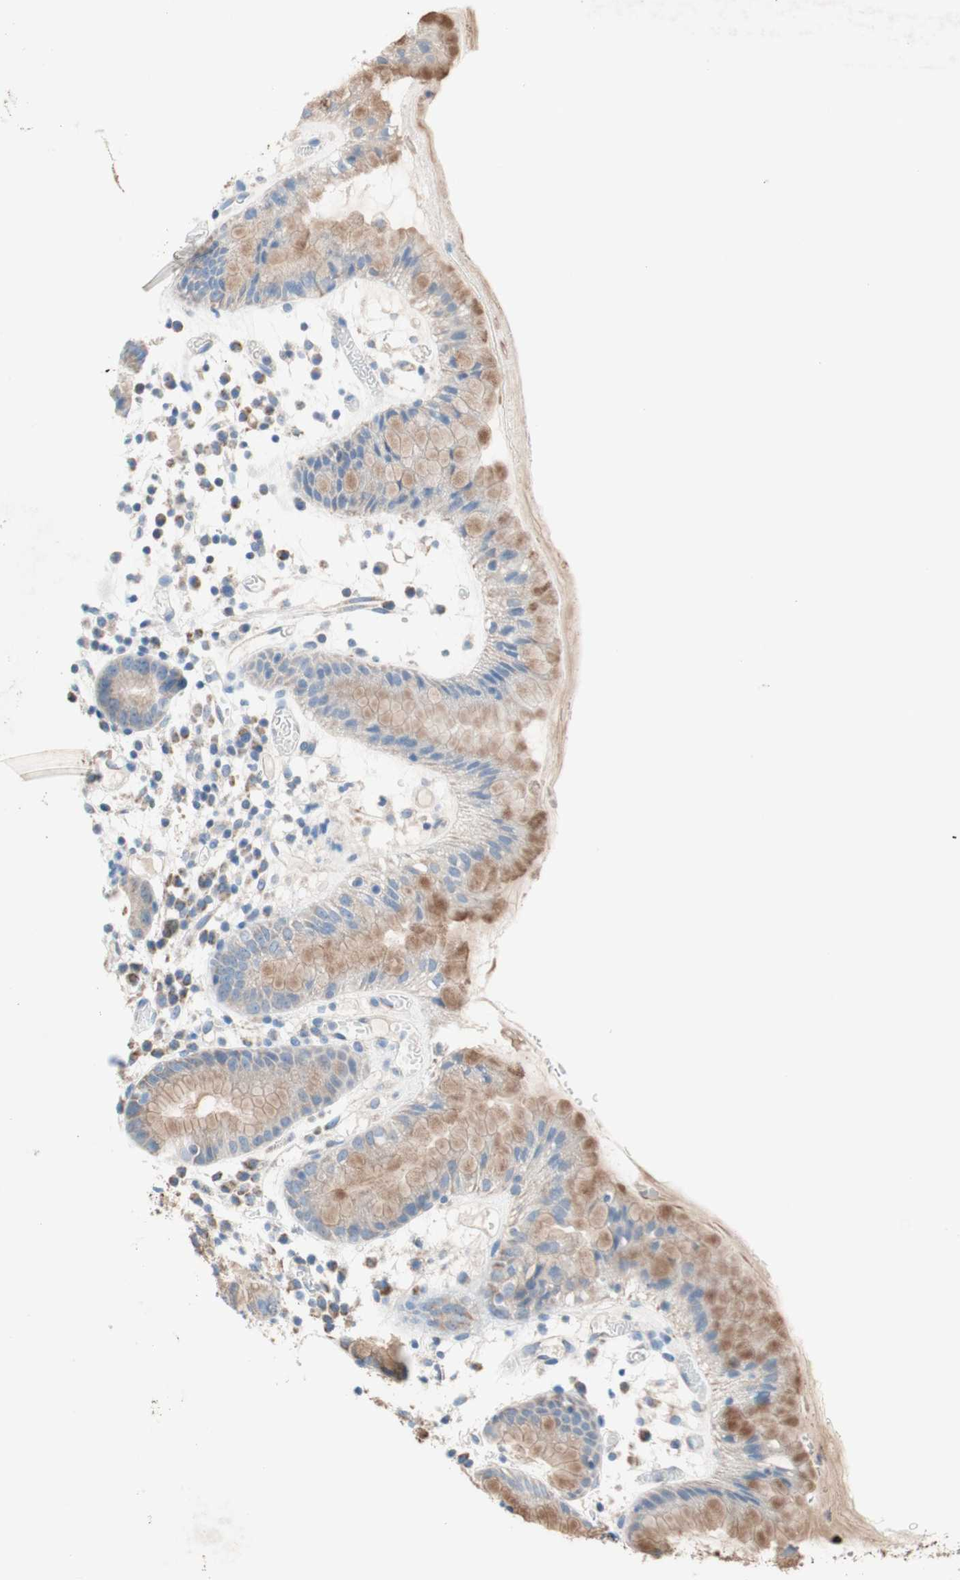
{"staining": {"intensity": "strong", "quantity": ">75%", "location": "cytoplasmic/membranous"}, "tissue": "stomach", "cell_type": "Glandular cells", "image_type": "normal", "snomed": [{"axis": "morphology", "description": "Normal tissue, NOS"}, {"axis": "topography", "description": "Stomach"}, {"axis": "topography", "description": "Stomach, lower"}], "caption": "Immunohistochemistry (IHC) staining of normal stomach, which demonstrates high levels of strong cytoplasmic/membranous expression in approximately >75% of glandular cells indicating strong cytoplasmic/membranous protein expression. The staining was performed using DAB (3,3'-diaminobenzidine) (brown) for protein detection and nuclei were counterstained in hematoxylin (blue).", "gene": "PCSK4", "patient": {"sex": "female", "age": 75}}